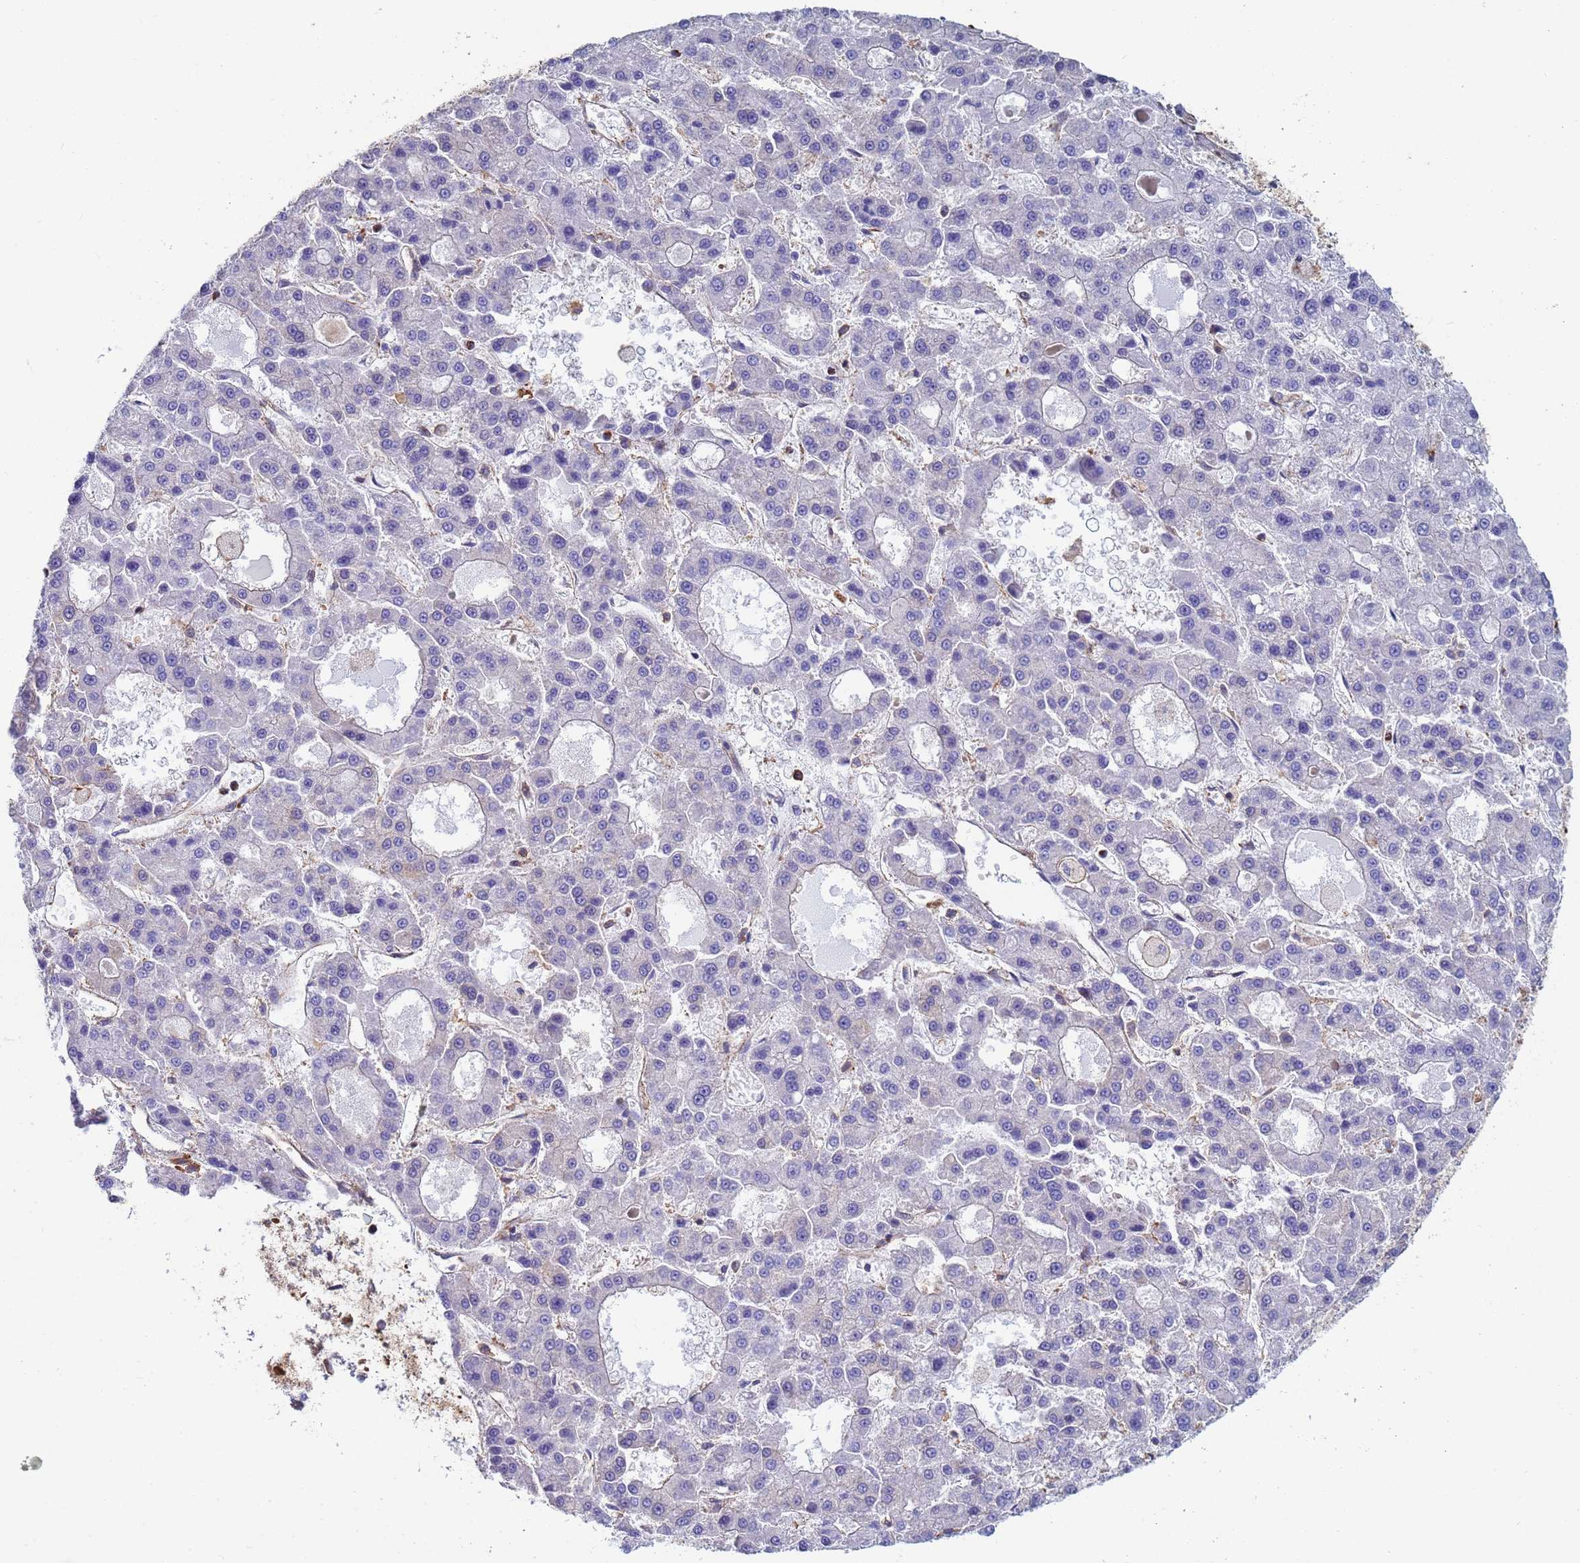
{"staining": {"intensity": "negative", "quantity": "none", "location": "none"}, "tissue": "liver cancer", "cell_type": "Tumor cells", "image_type": "cancer", "snomed": [{"axis": "morphology", "description": "Carcinoma, Hepatocellular, NOS"}, {"axis": "topography", "description": "Liver"}], "caption": "There is no significant positivity in tumor cells of liver hepatocellular carcinoma.", "gene": "ZNG1B", "patient": {"sex": "male", "age": 70}}